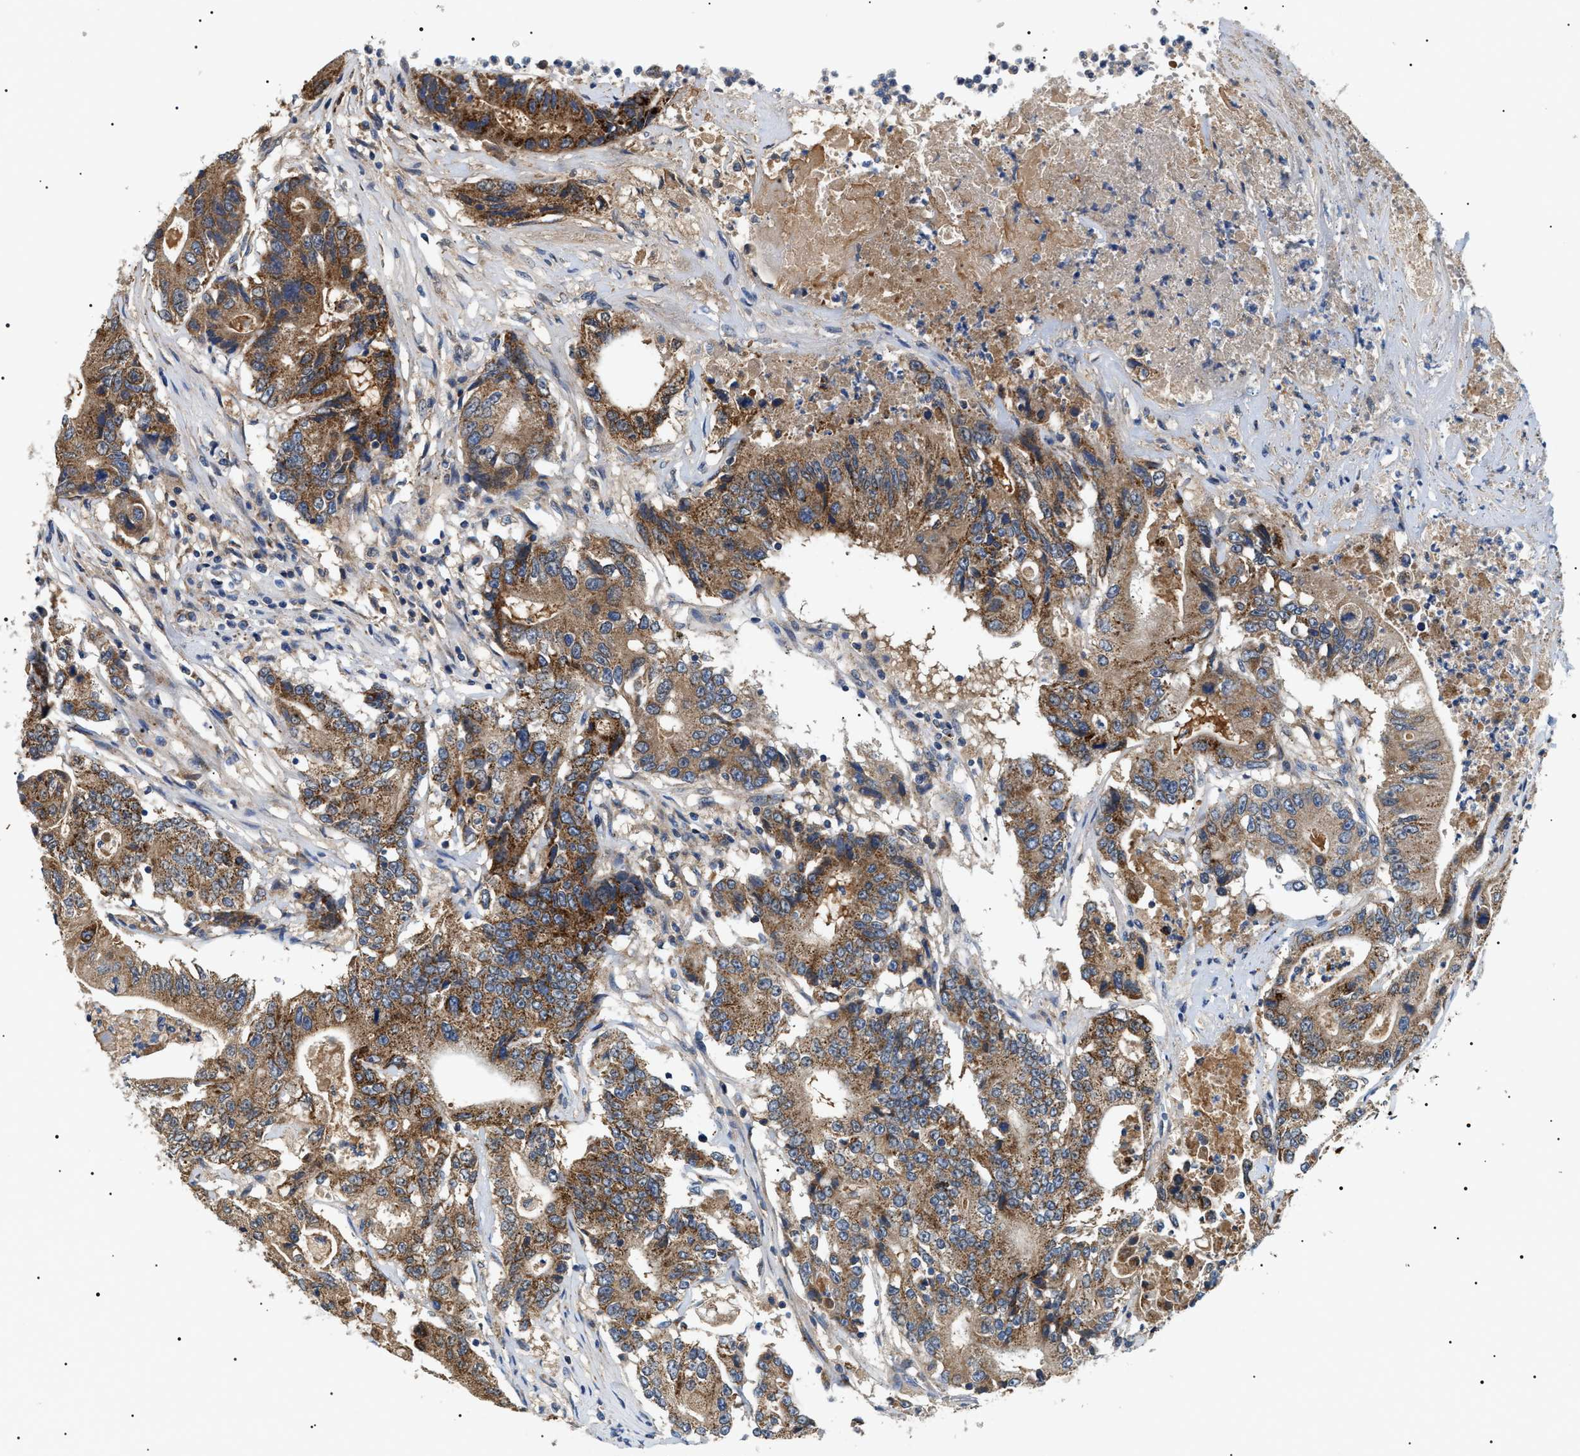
{"staining": {"intensity": "moderate", "quantity": ">75%", "location": "cytoplasmic/membranous"}, "tissue": "colorectal cancer", "cell_type": "Tumor cells", "image_type": "cancer", "snomed": [{"axis": "morphology", "description": "Adenocarcinoma, NOS"}, {"axis": "topography", "description": "Colon"}], "caption": "Adenocarcinoma (colorectal) tissue reveals moderate cytoplasmic/membranous positivity in about >75% of tumor cells, visualized by immunohistochemistry.", "gene": "OXSM", "patient": {"sex": "female", "age": 77}}